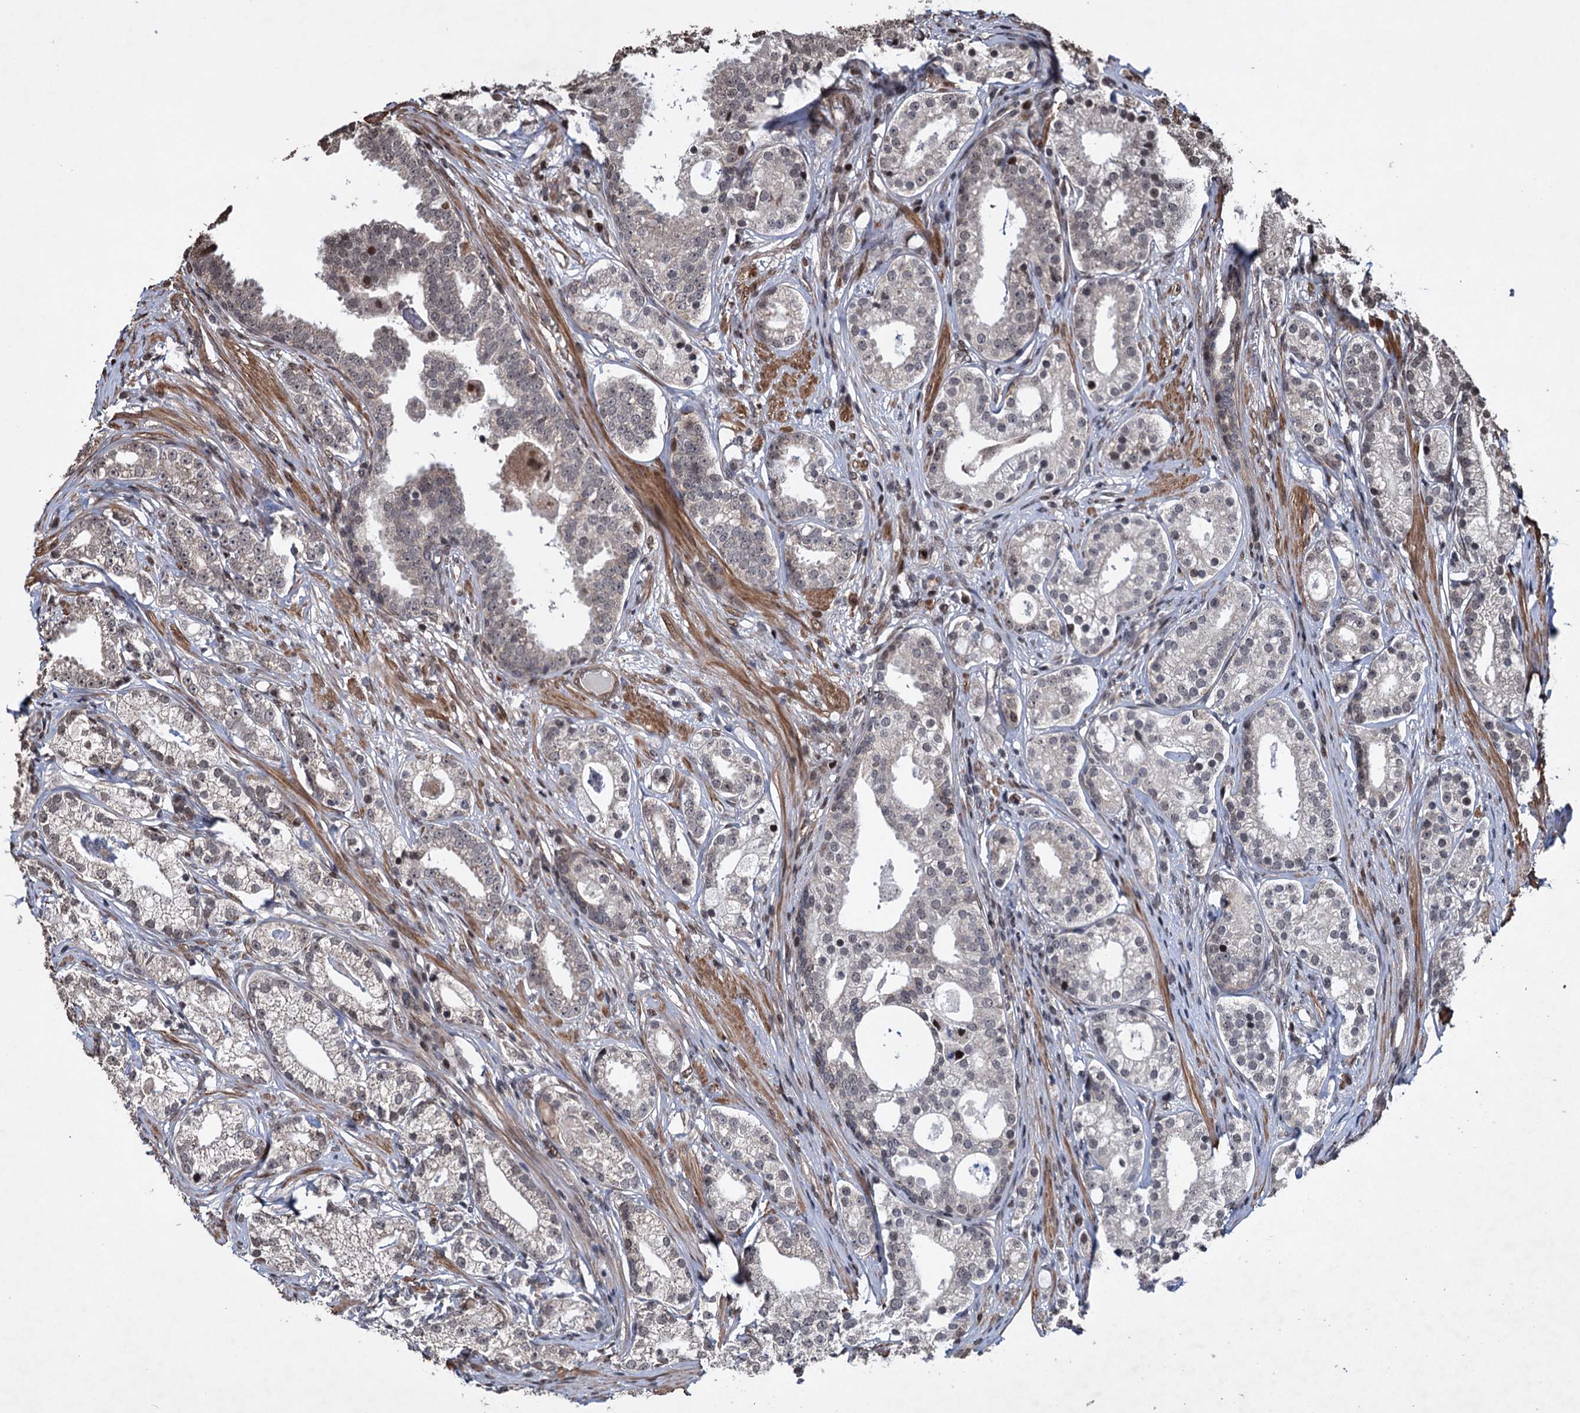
{"staining": {"intensity": "weak", "quantity": "<25%", "location": "cytoplasmic/membranous,nuclear"}, "tissue": "prostate cancer", "cell_type": "Tumor cells", "image_type": "cancer", "snomed": [{"axis": "morphology", "description": "Adenocarcinoma, High grade"}, {"axis": "topography", "description": "Prostate"}], "caption": "A micrograph of prostate high-grade adenocarcinoma stained for a protein exhibits no brown staining in tumor cells.", "gene": "EYA4", "patient": {"sex": "male", "age": 69}}